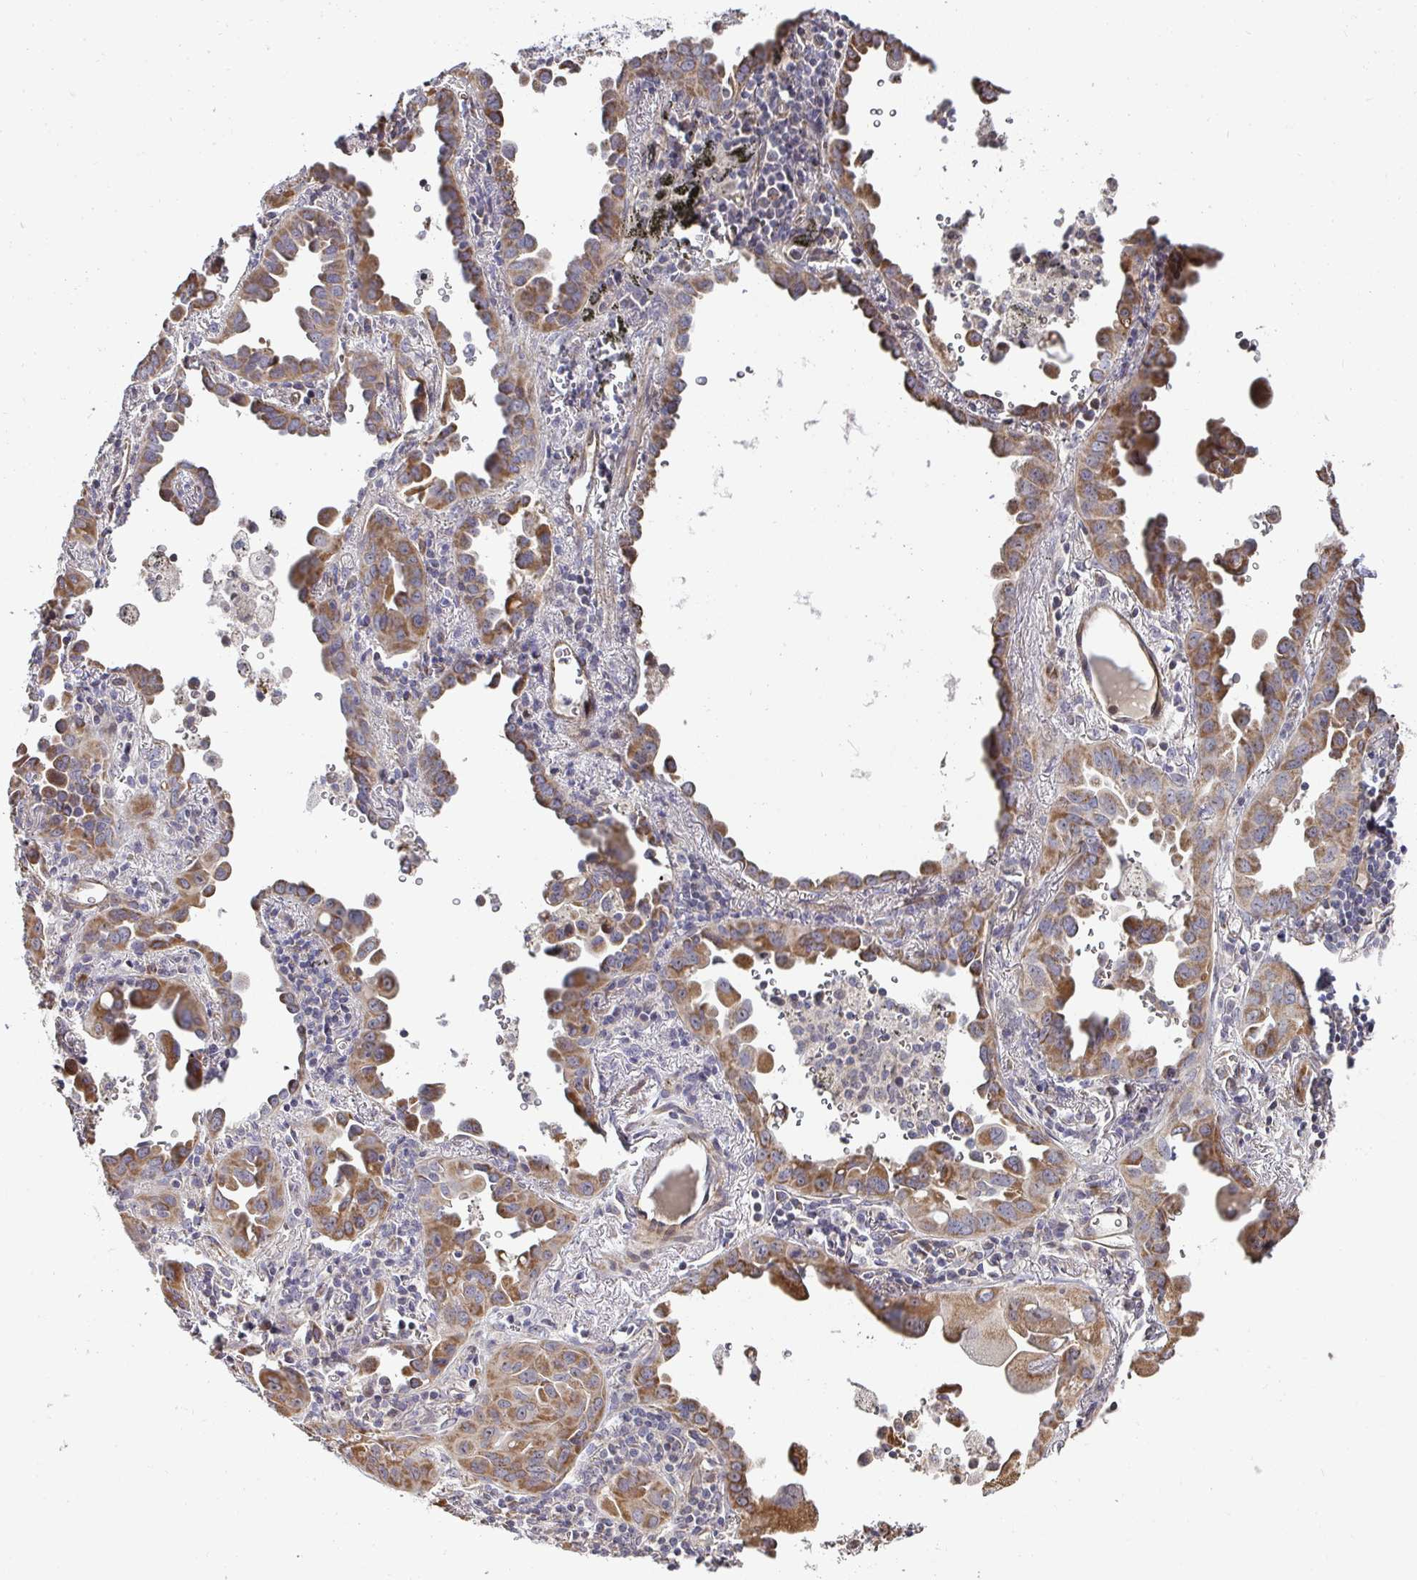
{"staining": {"intensity": "moderate", "quantity": ">75%", "location": "cytoplasmic/membranous"}, "tissue": "lung cancer", "cell_type": "Tumor cells", "image_type": "cancer", "snomed": [{"axis": "morphology", "description": "Adenocarcinoma, NOS"}, {"axis": "topography", "description": "Lung"}], "caption": "IHC image of human lung cancer stained for a protein (brown), which reveals medium levels of moderate cytoplasmic/membranous staining in about >75% of tumor cells.", "gene": "AGTPBP1", "patient": {"sex": "male", "age": 68}}